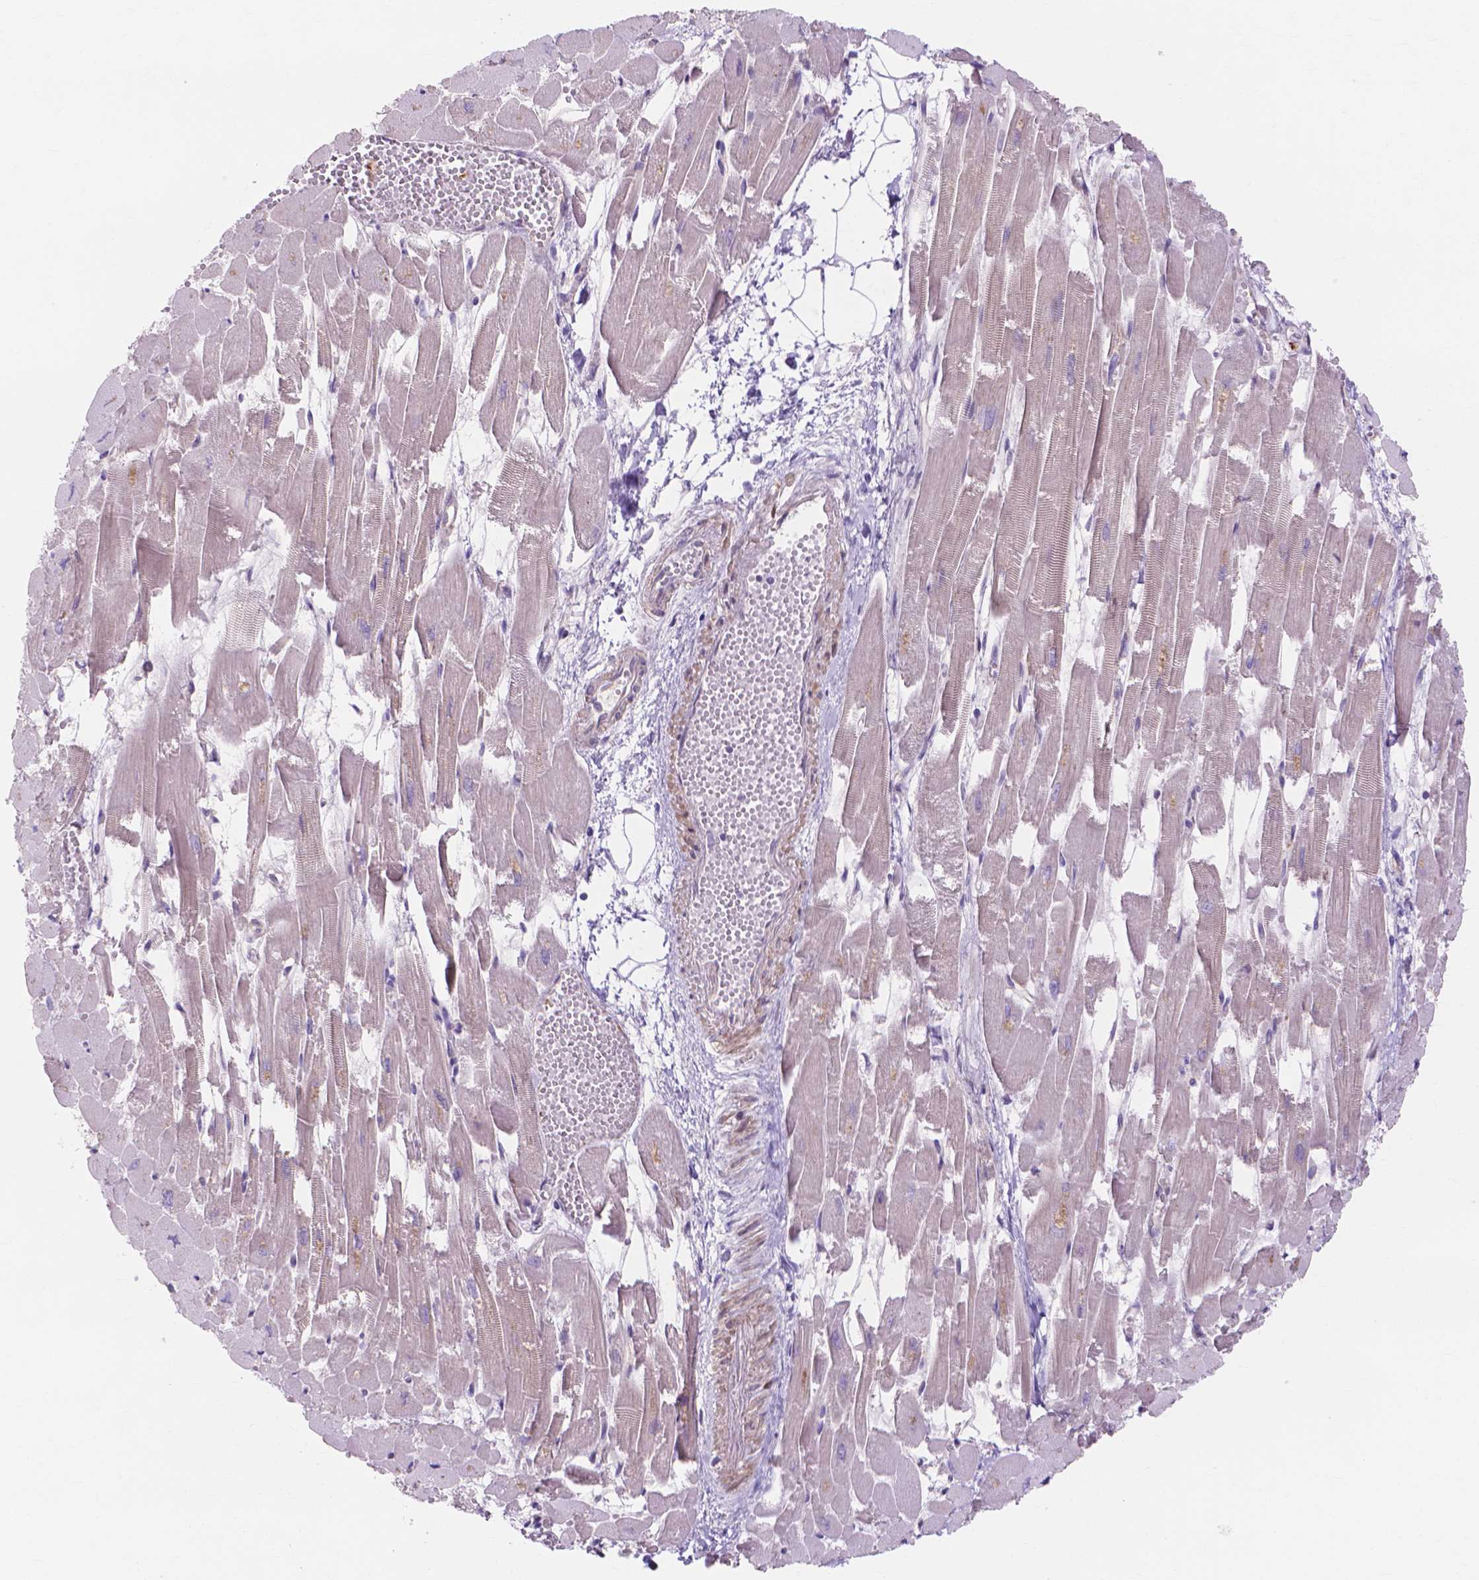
{"staining": {"intensity": "negative", "quantity": "none", "location": "none"}, "tissue": "heart muscle", "cell_type": "Cardiomyocytes", "image_type": "normal", "snomed": [{"axis": "morphology", "description": "Normal tissue, NOS"}, {"axis": "topography", "description": "Heart"}], "caption": "IHC of unremarkable heart muscle demonstrates no staining in cardiomyocytes.", "gene": "PRDM13", "patient": {"sex": "female", "age": 52}}